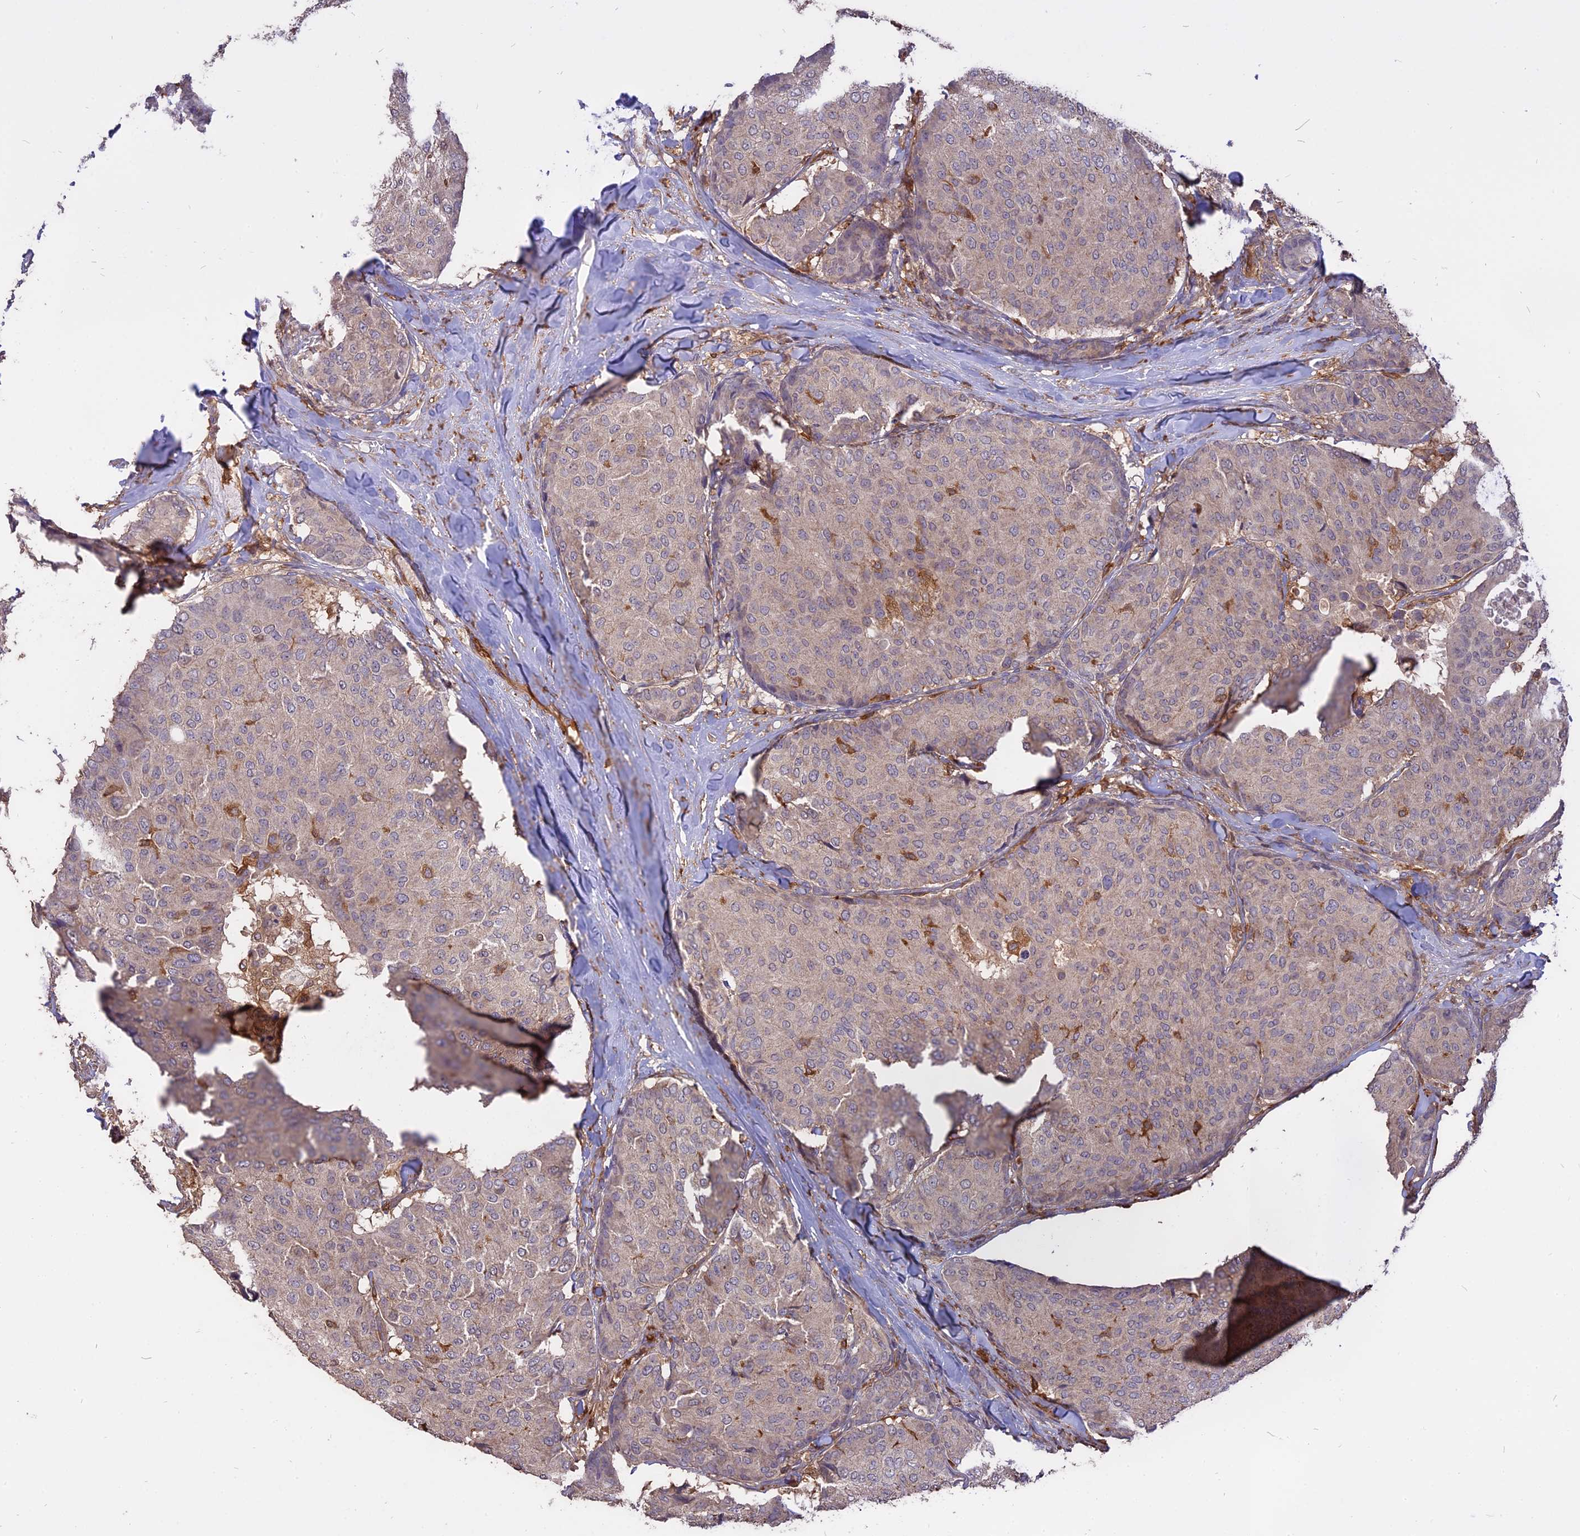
{"staining": {"intensity": "negative", "quantity": "none", "location": "none"}, "tissue": "breast cancer", "cell_type": "Tumor cells", "image_type": "cancer", "snomed": [{"axis": "morphology", "description": "Duct carcinoma"}, {"axis": "topography", "description": "Breast"}], "caption": "An IHC micrograph of breast invasive ductal carcinoma is shown. There is no staining in tumor cells of breast invasive ductal carcinoma.", "gene": "SAC3D1", "patient": {"sex": "female", "age": 75}}